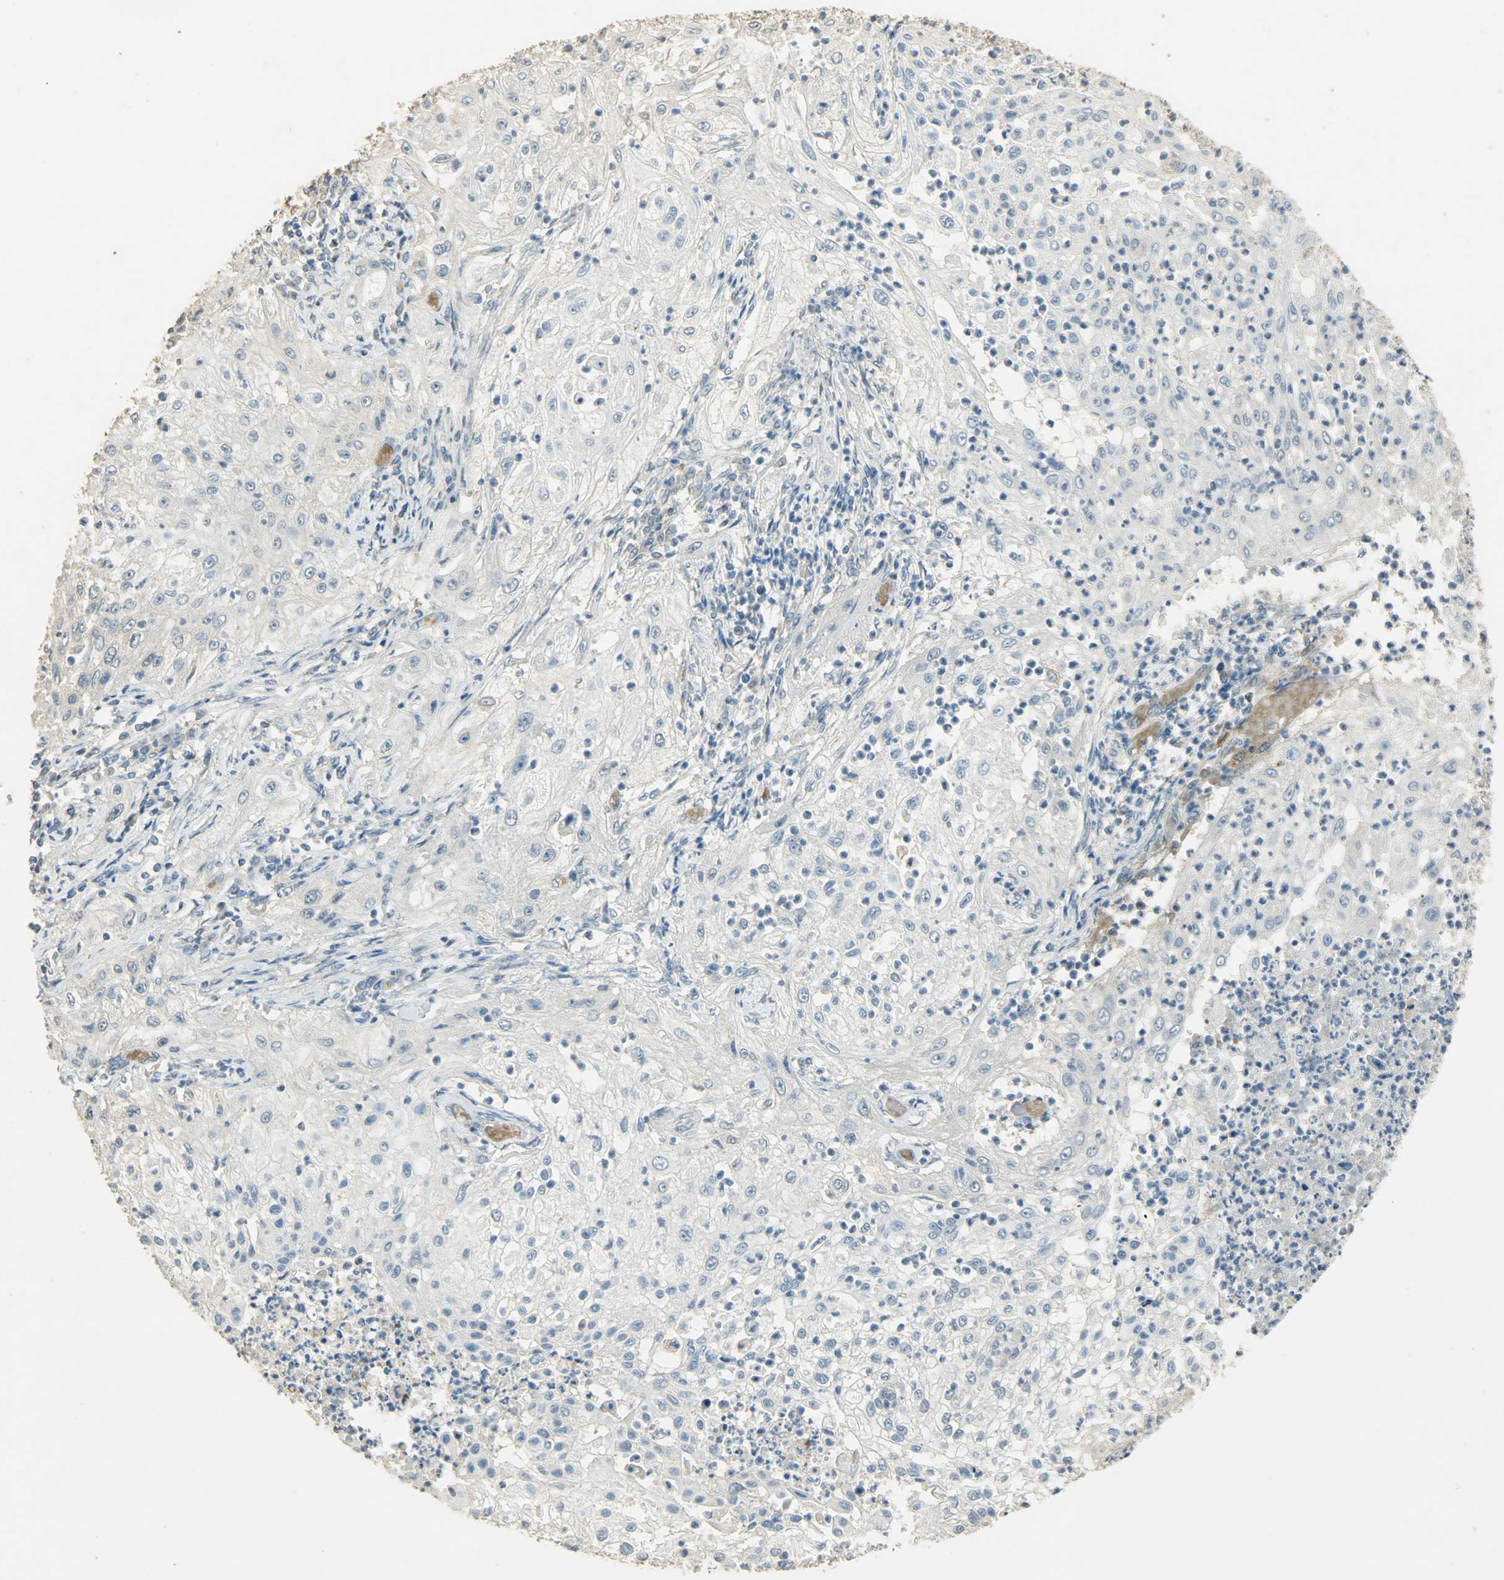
{"staining": {"intensity": "negative", "quantity": "none", "location": "none"}, "tissue": "lung cancer", "cell_type": "Tumor cells", "image_type": "cancer", "snomed": [{"axis": "morphology", "description": "Inflammation, NOS"}, {"axis": "morphology", "description": "Squamous cell carcinoma, NOS"}, {"axis": "topography", "description": "Lymph node"}, {"axis": "topography", "description": "Soft tissue"}, {"axis": "topography", "description": "Lung"}], "caption": "The micrograph displays no staining of tumor cells in squamous cell carcinoma (lung).", "gene": "PRMT5", "patient": {"sex": "male", "age": 66}}